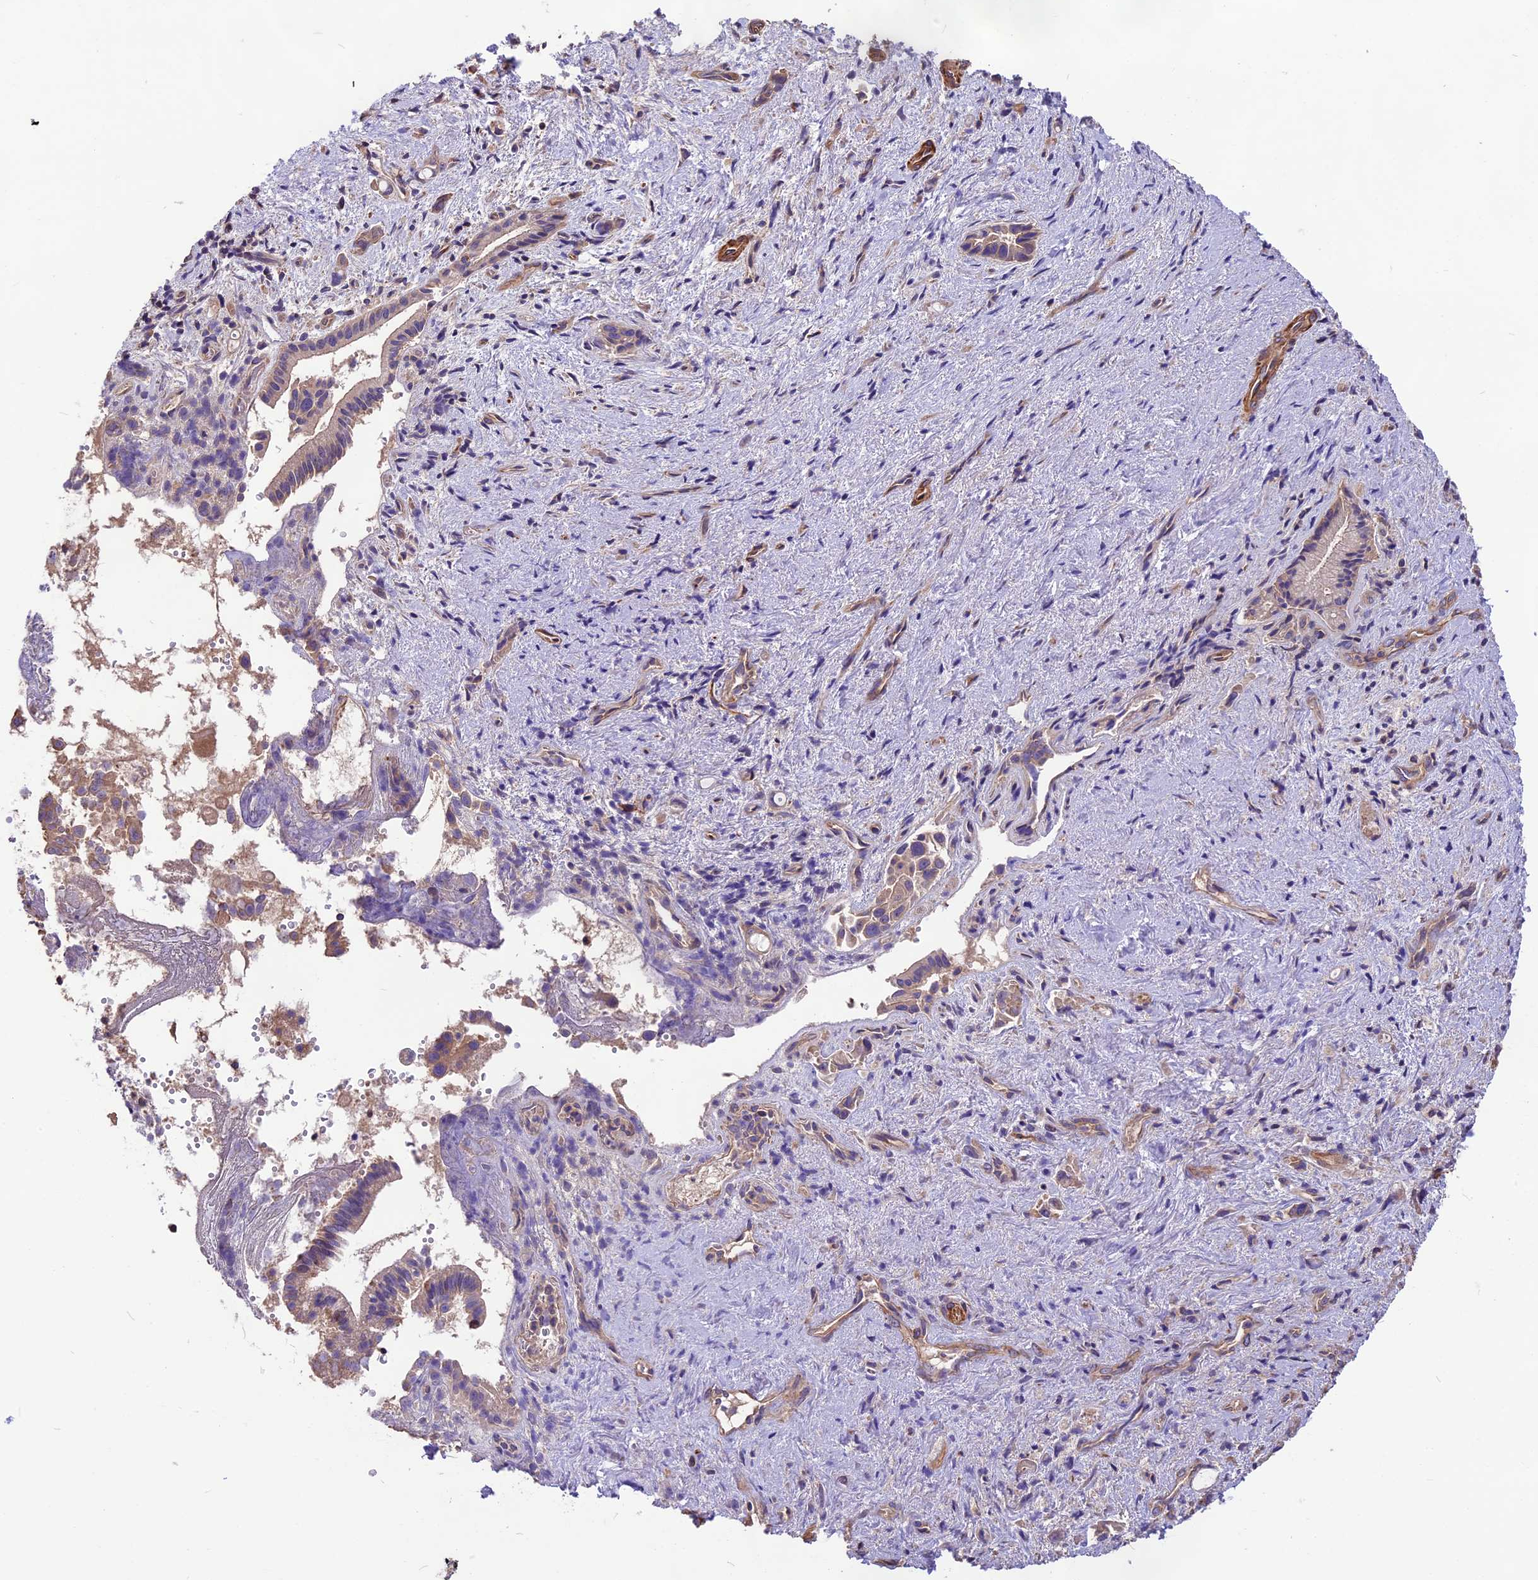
{"staining": {"intensity": "moderate", "quantity": "25%-75%", "location": "cytoplasmic/membranous"}, "tissue": "pancreatic cancer", "cell_type": "Tumor cells", "image_type": "cancer", "snomed": [{"axis": "morphology", "description": "Adenocarcinoma, NOS"}, {"axis": "topography", "description": "Pancreas"}], "caption": "Pancreatic adenocarcinoma was stained to show a protein in brown. There is medium levels of moderate cytoplasmic/membranous expression in about 25%-75% of tumor cells.", "gene": "ANO3", "patient": {"sex": "female", "age": 77}}